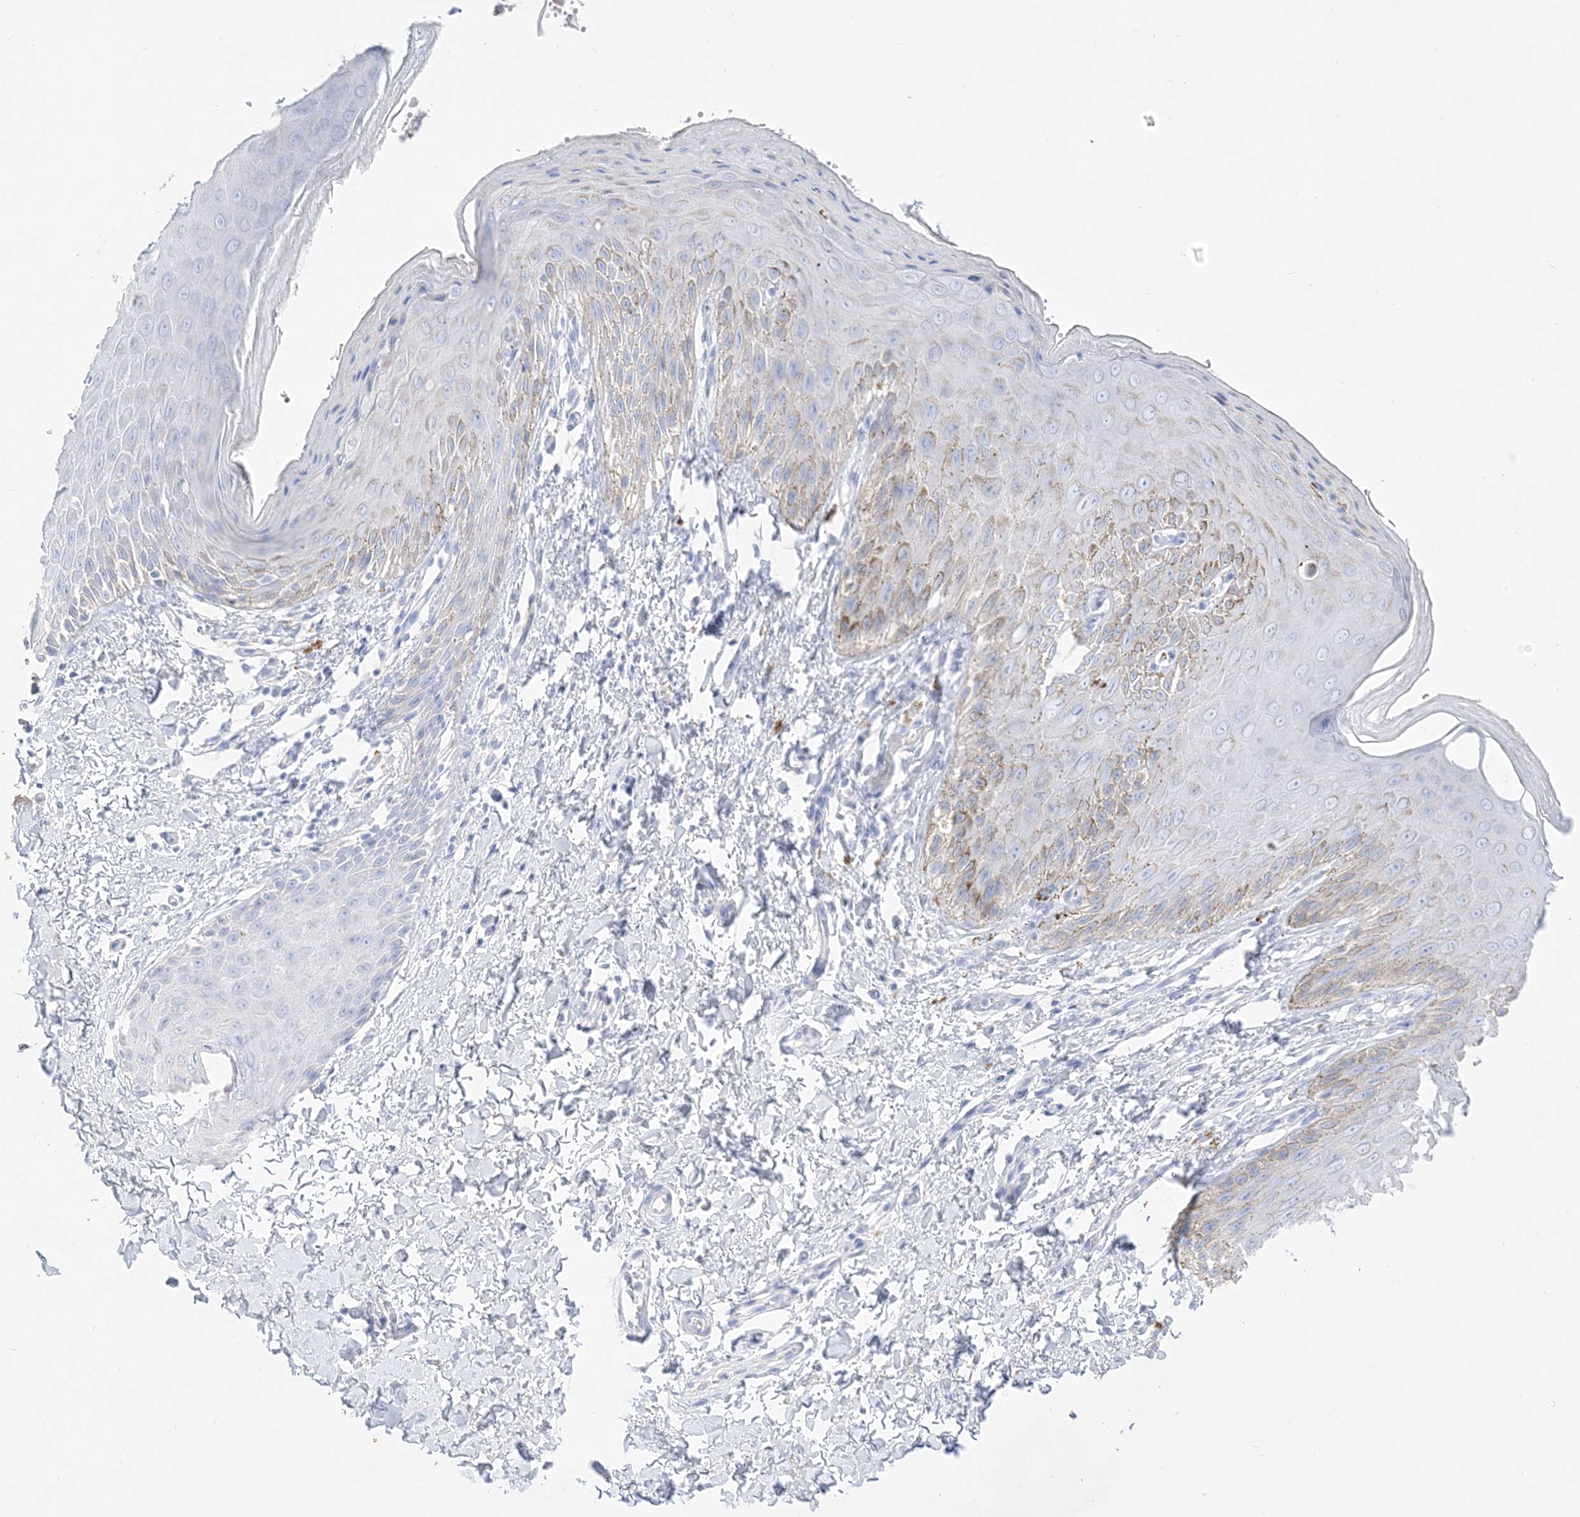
{"staining": {"intensity": "weak", "quantity": "<25%", "location": "cytoplasmic/membranous"}, "tissue": "skin", "cell_type": "Epidermal cells", "image_type": "normal", "snomed": [{"axis": "morphology", "description": "Normal tissue, NOS"}, {"axis": "topography", "description": "Anal"}], "caption": "IHC of unremarkable human skin displays no positivity in epidermal cells.", "gene": "MUC17", "patient": {"sex": "male", "age": 44}}